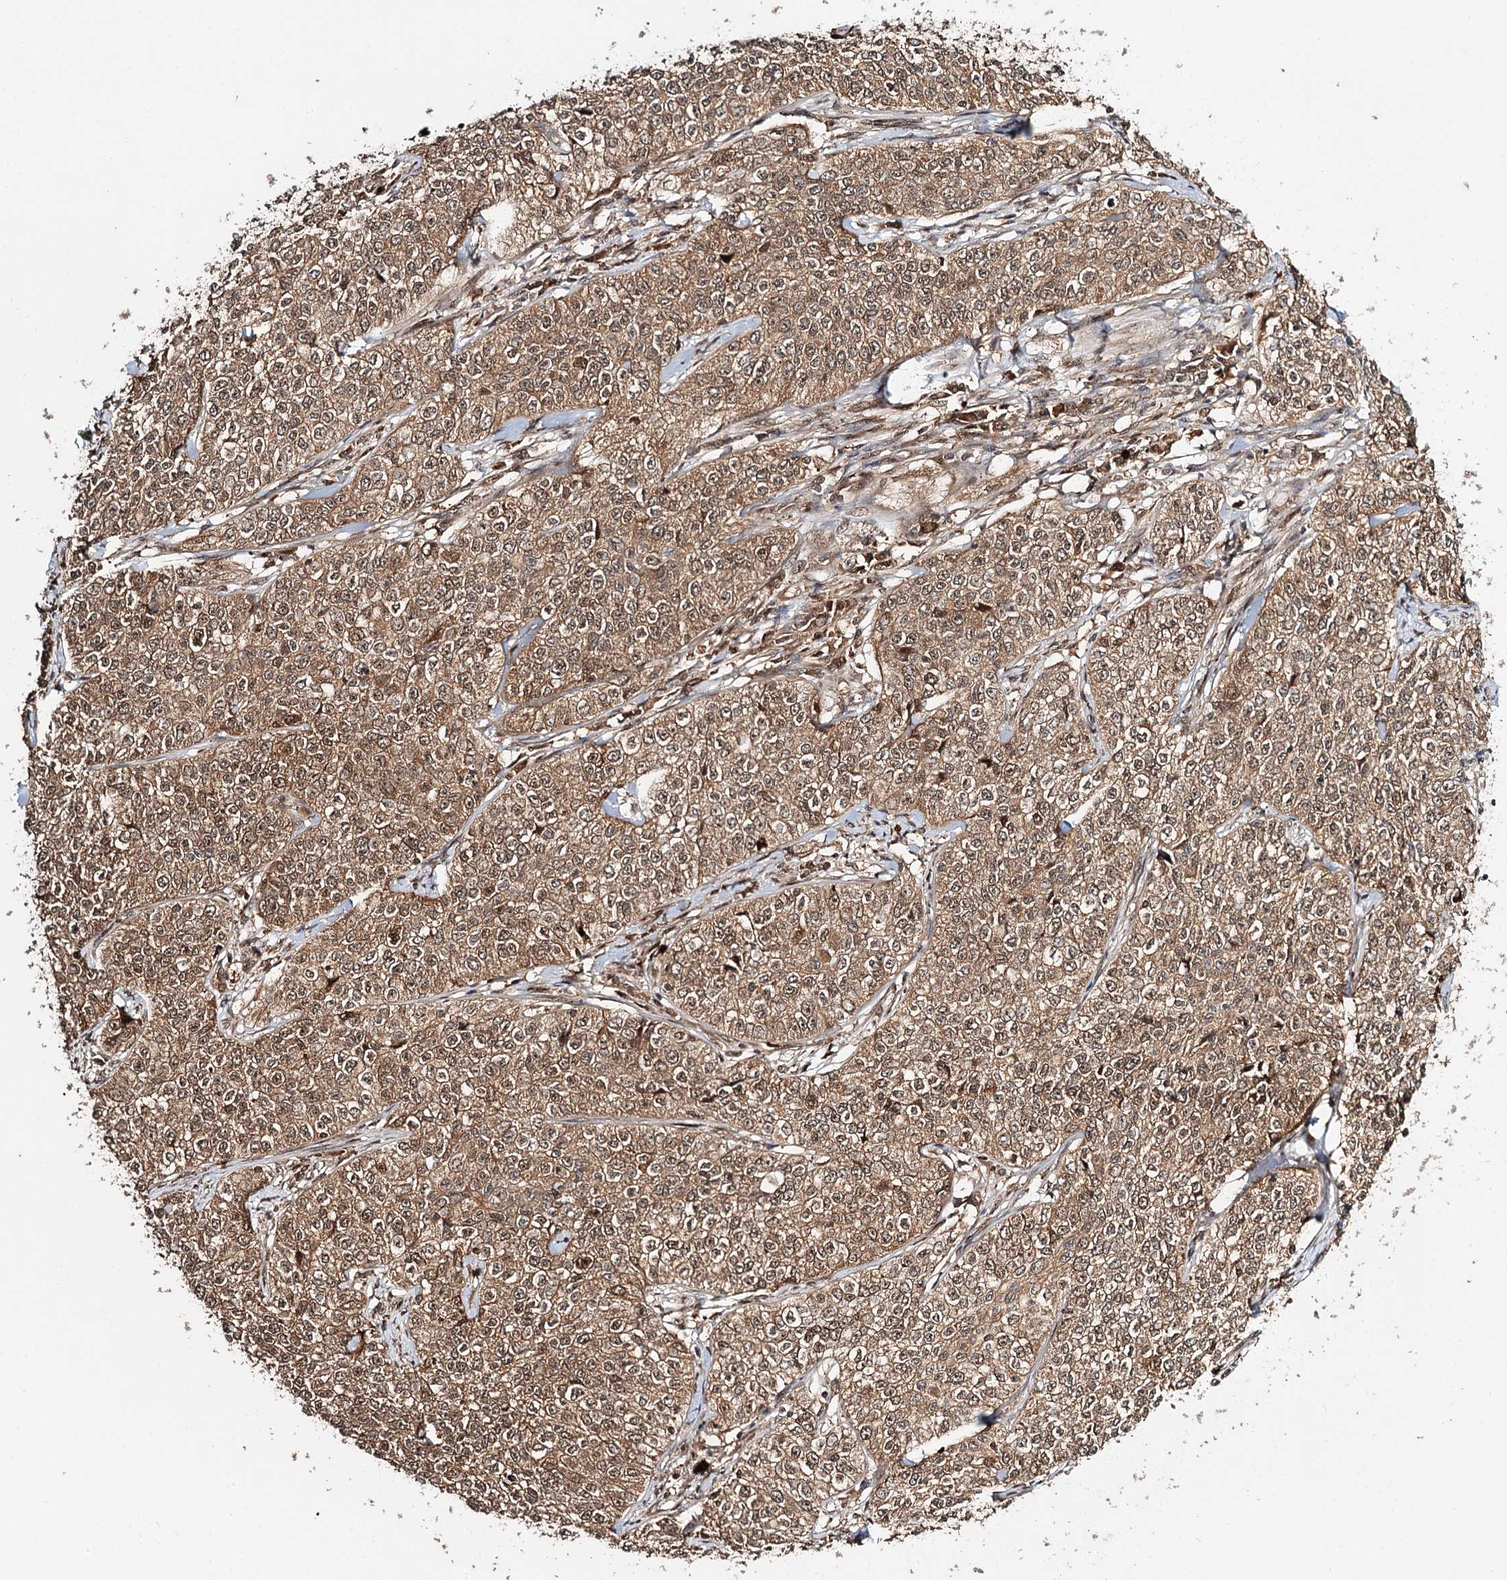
{"staining": {"intensity": "moderate", "quantity": ">75%", "location": "cytoplasmic/membranous,nuclear"}, "tissue": "cervical cancer", "cell_type": "Tumor cells", "image_type": "cancer", "snomed": [{"axis": "morphology", "description": "Squamous cell carcinoma, NOS"}, {"axis": "topography", "description": "Cervix"}], "caption": "Immunohistochemistry (IHC) of cervical cancer demonstrates medium levels of moderate cytoplasmic/membranous and nuclear expression in about >75% of tumor cells.", "gene": "N6AMT1", "patient": {"sex": "female", "age": 35}}